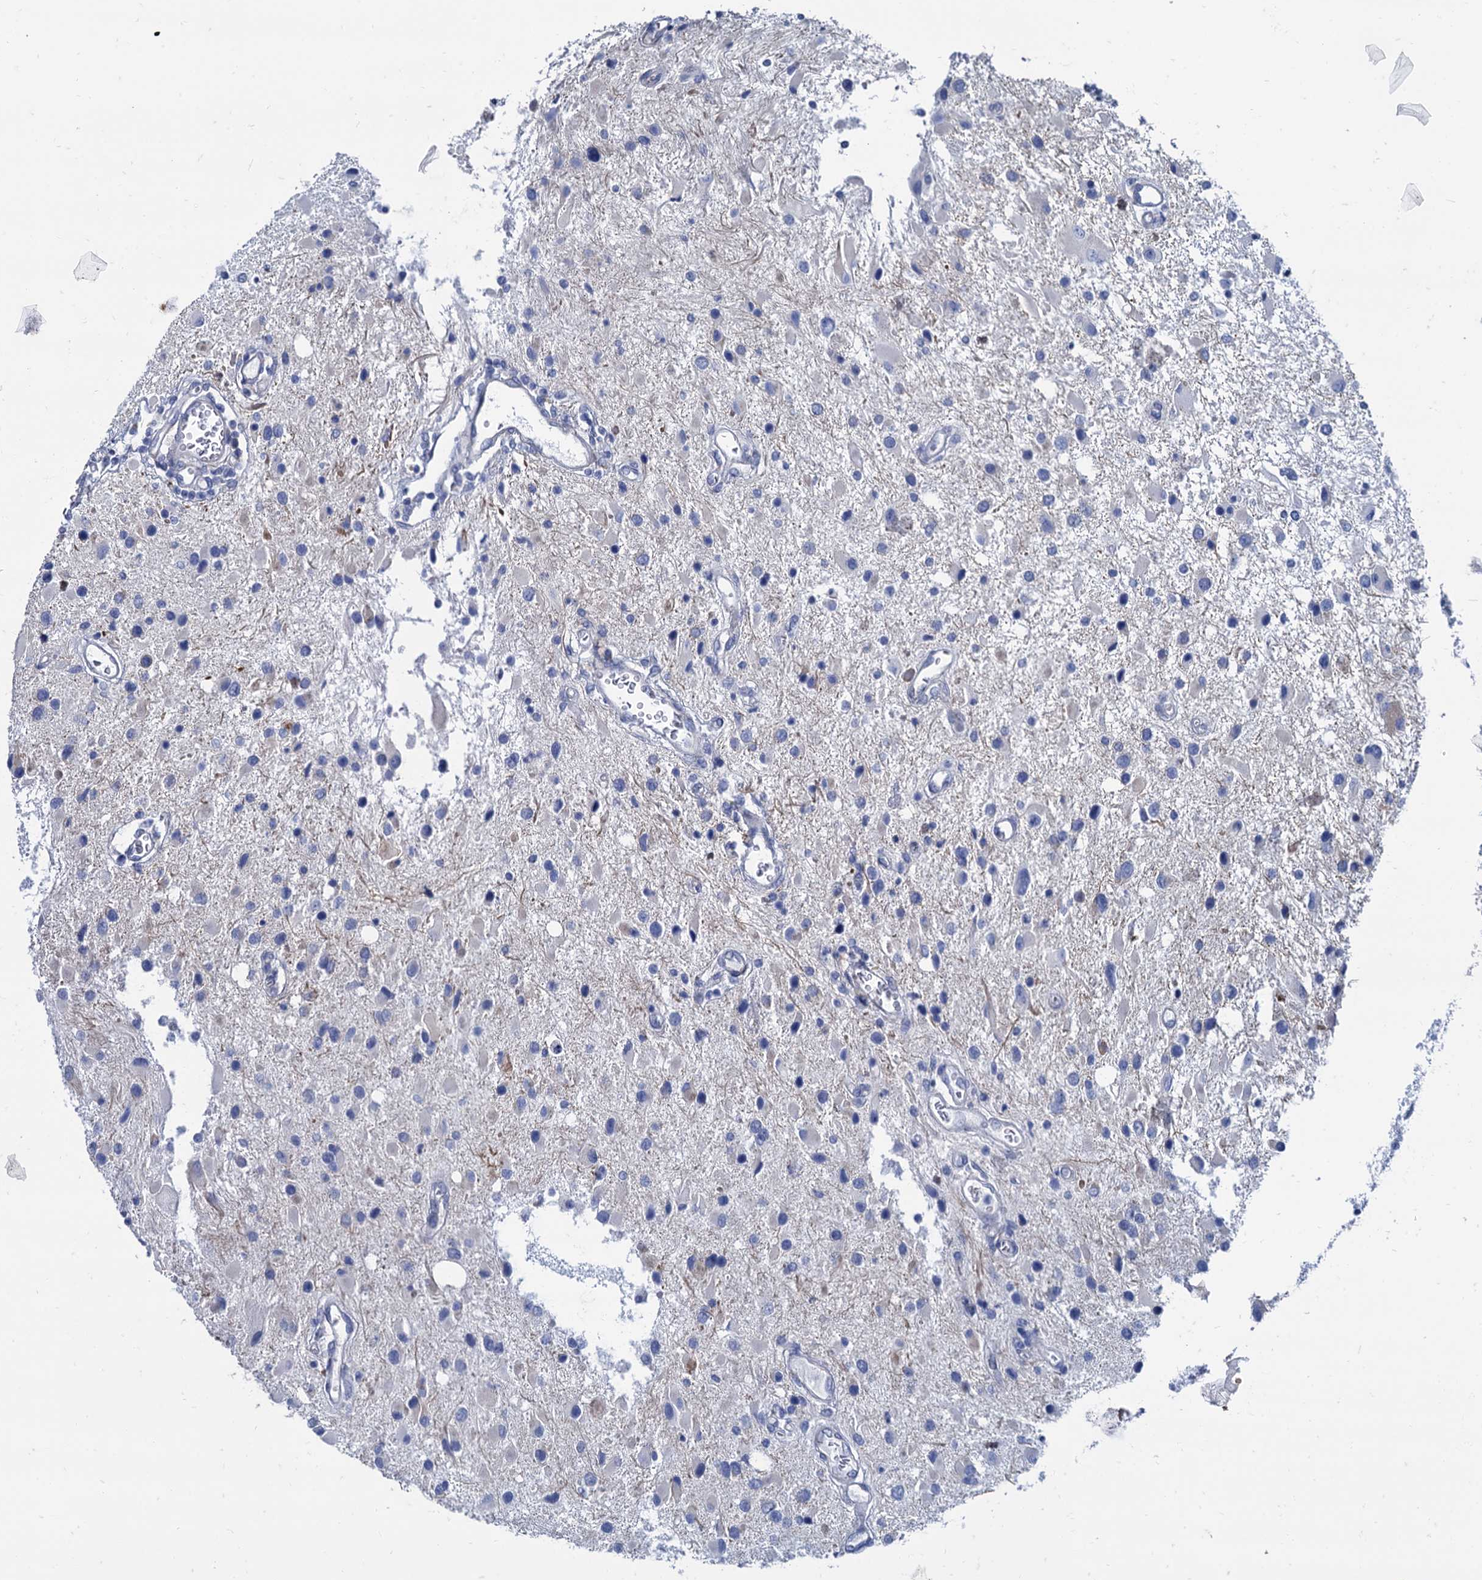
{"staining": {"intensity": "negative", "quantity": "none", "location": "none"}, "tissue": "glioma", "cell_type": "Tumor cells", "image_type": "cancer", "snomed": [{"axis": "morphology", "description": "Glioma, malignant, High grade"}, {"axis": "topography", "description": "Brain"}], "caption": "Image shows no protein staining in tumor cells of glioma tissue.", "gene": "FOXR2", "patient": {"sex": "male", "age": 53}}